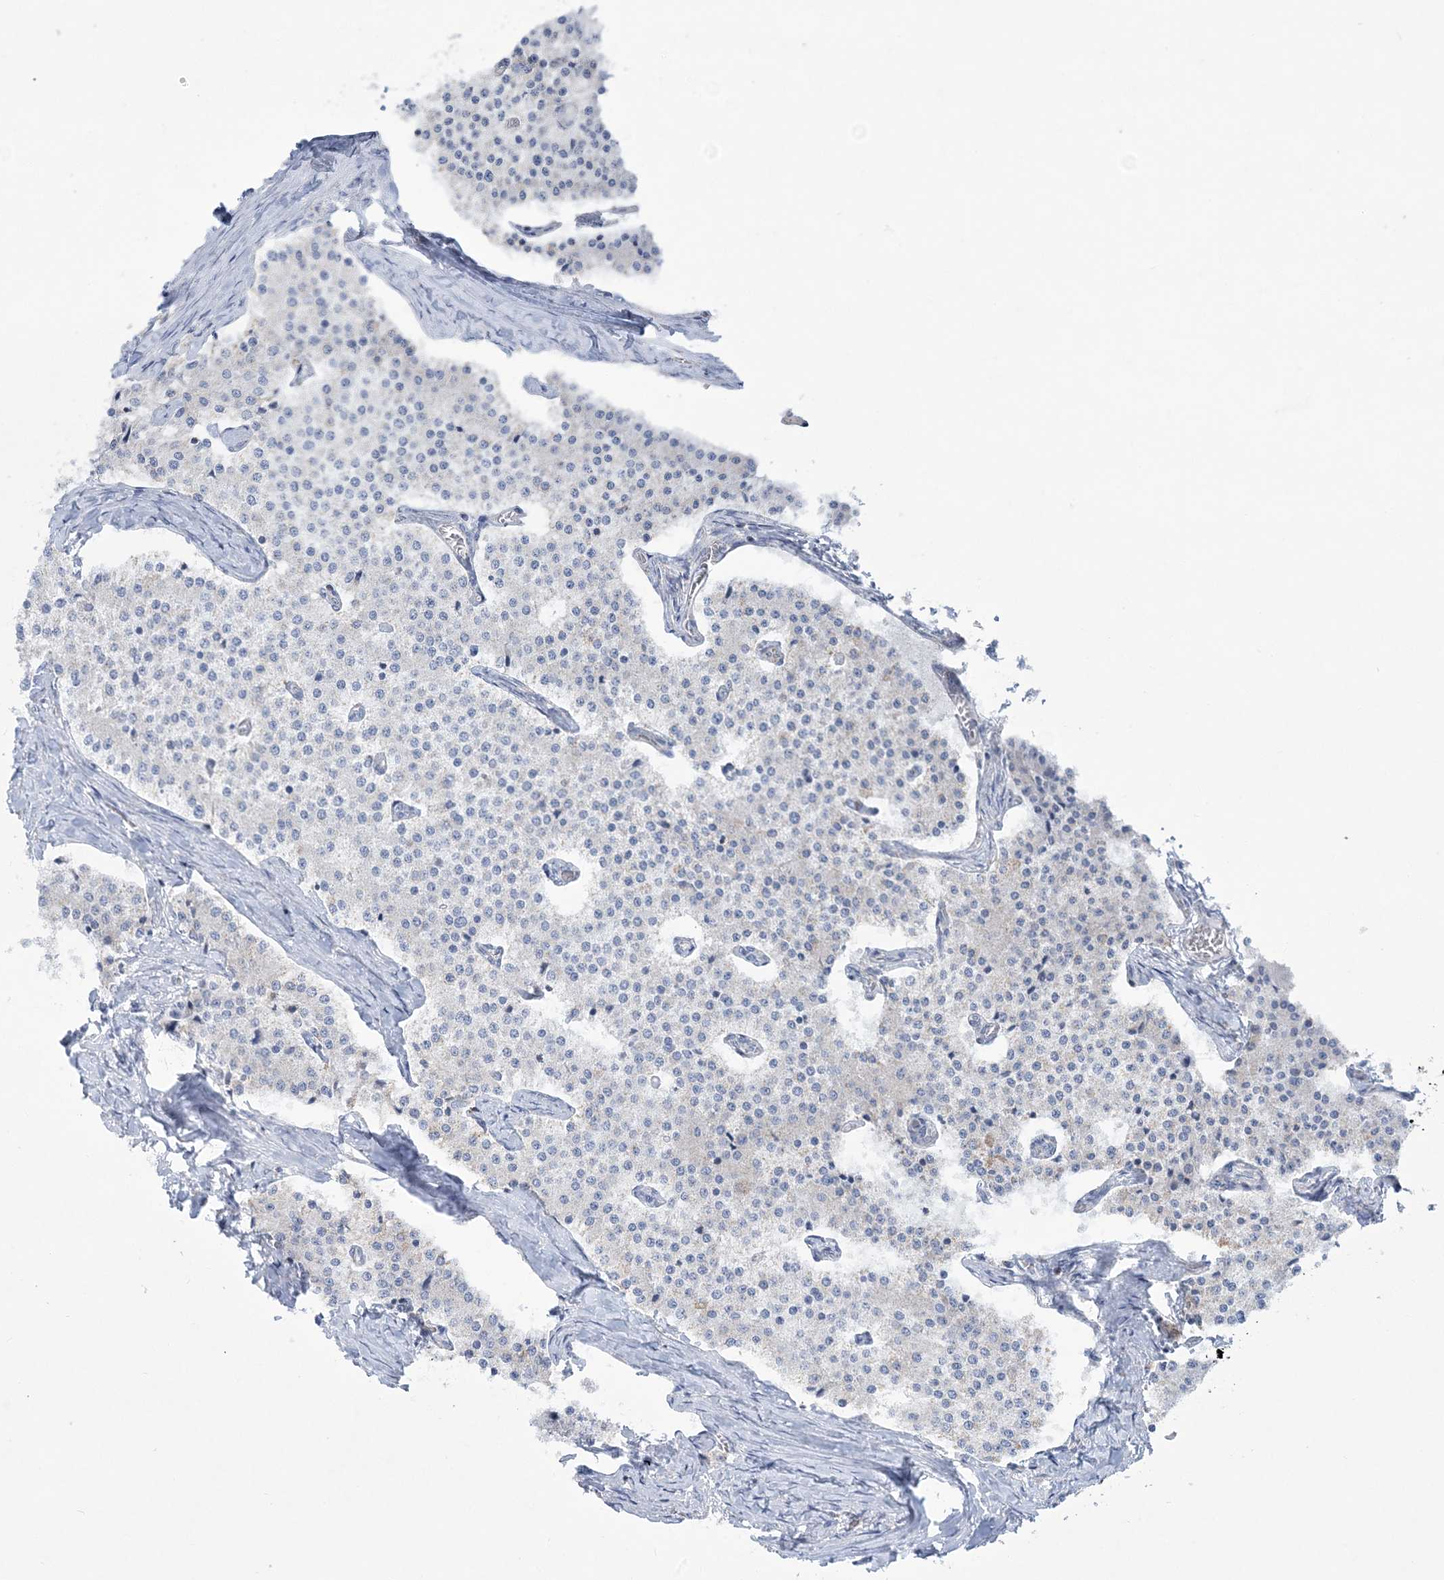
{"staining": {"intensity": "negative", "quantity": "none", "location": "none"}, "tissue": "carcinoid", "cell_type": "Tumor cells", "image_type": "cancer", "snomed": [{"axis": "morphology", "description": "Carcinoid, malignant, NOS"}, {"axis": "topography", "description": "Colon"}], "caption": "Tumor cells show no significant positivity in carcinoid. (DAB (3,3'-diaminobenzidine) immunohistochemistry (IHC) visualized using brightfield microscopy, high magnification).", "gene": "TBC1D7", "patient": {"sex": "female", "age": 52}}